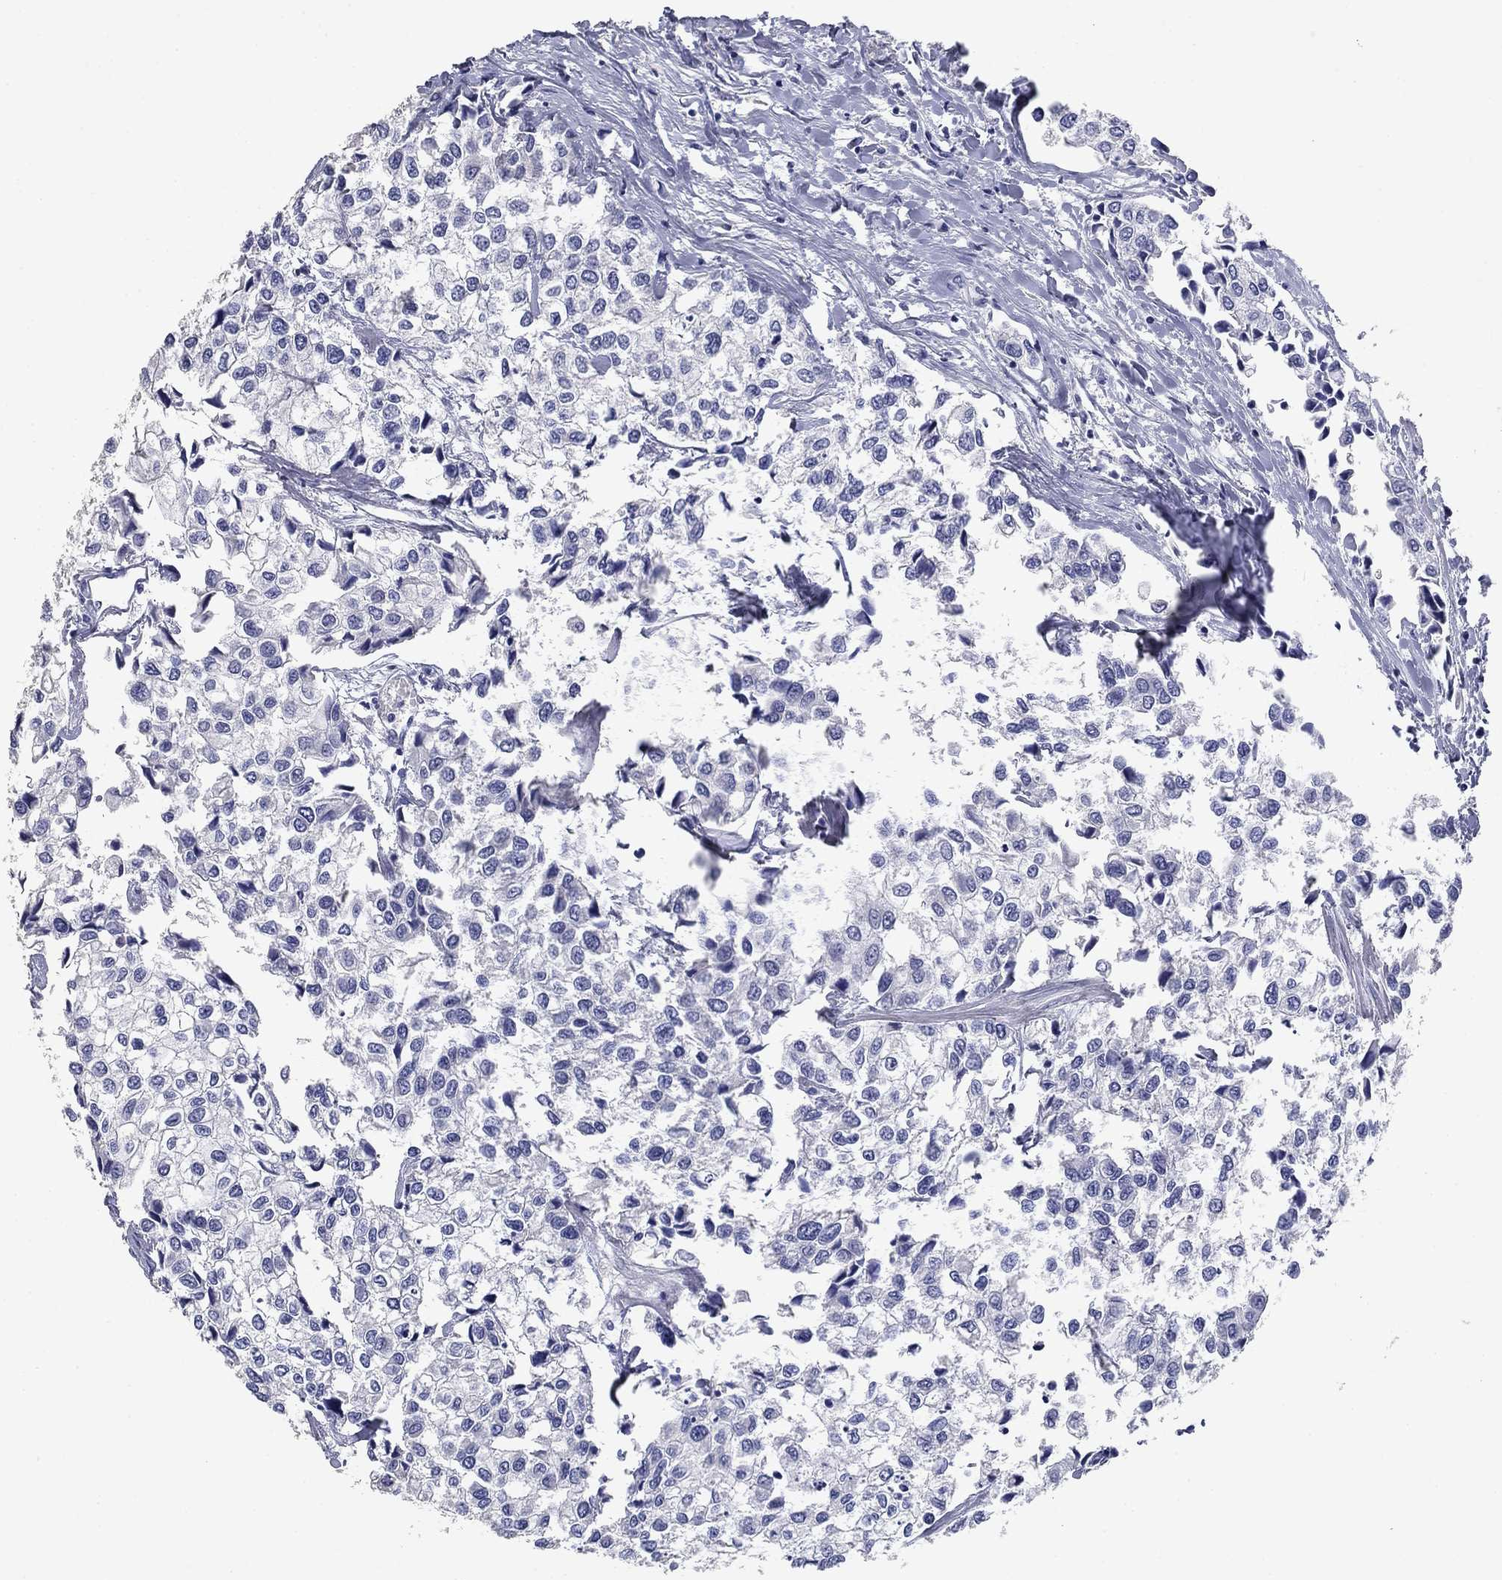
{"staining": {"intensity": "negative", "quantity": "none", "location": "none"}, "tissue": "urothelial cancer", "cell_type": "Tumor cells", "image_type": "cancer", "snomed": [{"axis": "morphology", "description": "Urothelial carcinoma, High grade"}, {"axis": "topography", "description": "Urinary bladder"}], "caption": "The image displays no staining of tumor cells in urothelial cancer. (IHC, brightfield microscopy, high magnification).", "gene": "PRKCG", "patient": {"sex": "male", "age": 73}}